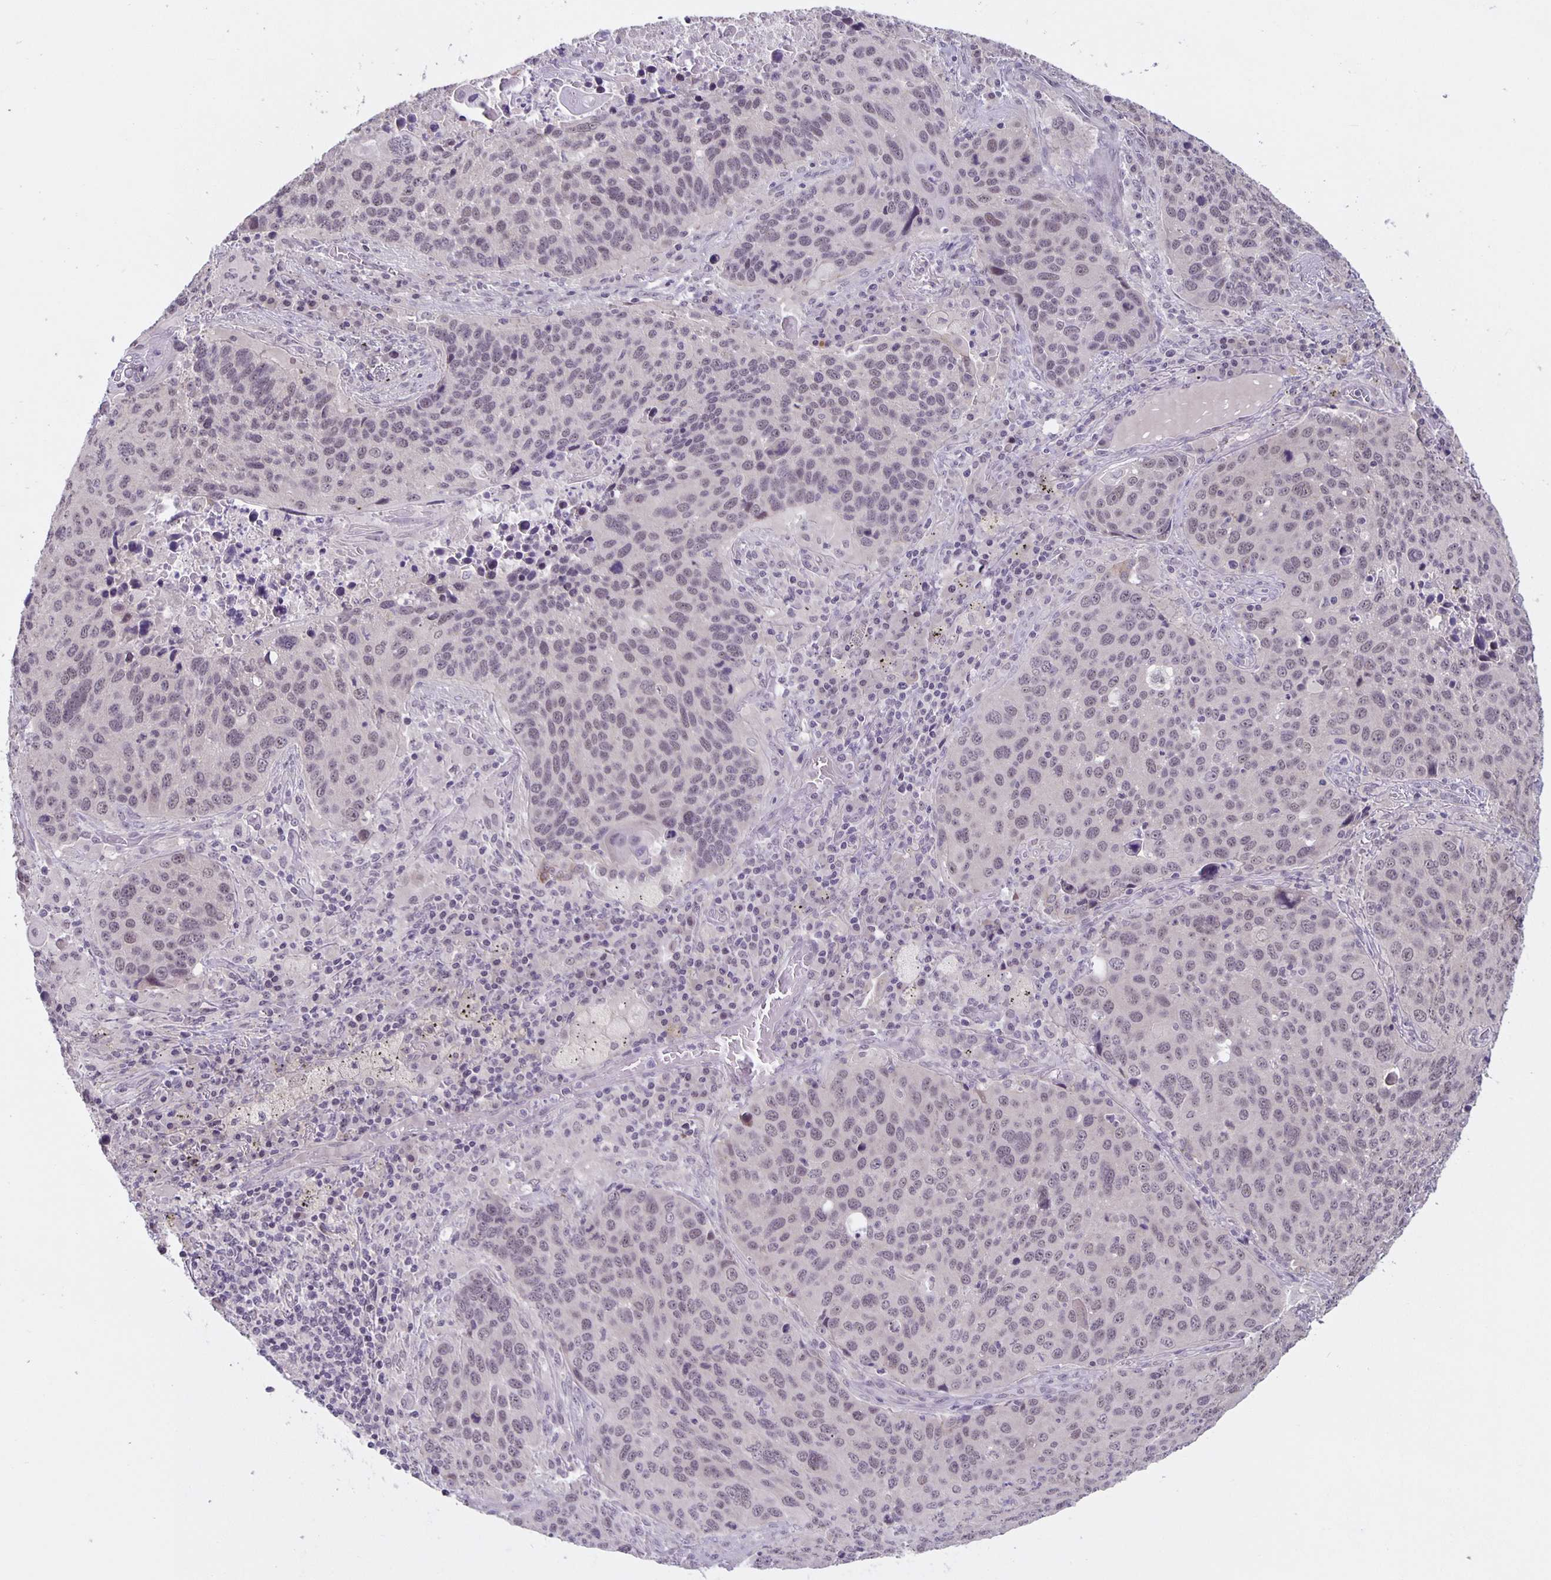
{"staining": {"intensity": "negative", "quantity": "none", "location": "none"}, "tissue": "lung cancer", "cell_type": "Tumor cells", "image_type": "cancer", "snomed": [{"axis": "morphology", "description": "Squamous cell carcinoma, NOS"}, {"axis": "topography", "description": "Lung"}], "caption": "DAB (3,3'-diaminobenzidine) immunohistochemical staining of human lung cancer reveals no significant expression in tumor cells.", "gene": "ARVCF", "patient": {"sex": "male", "age": 68}}